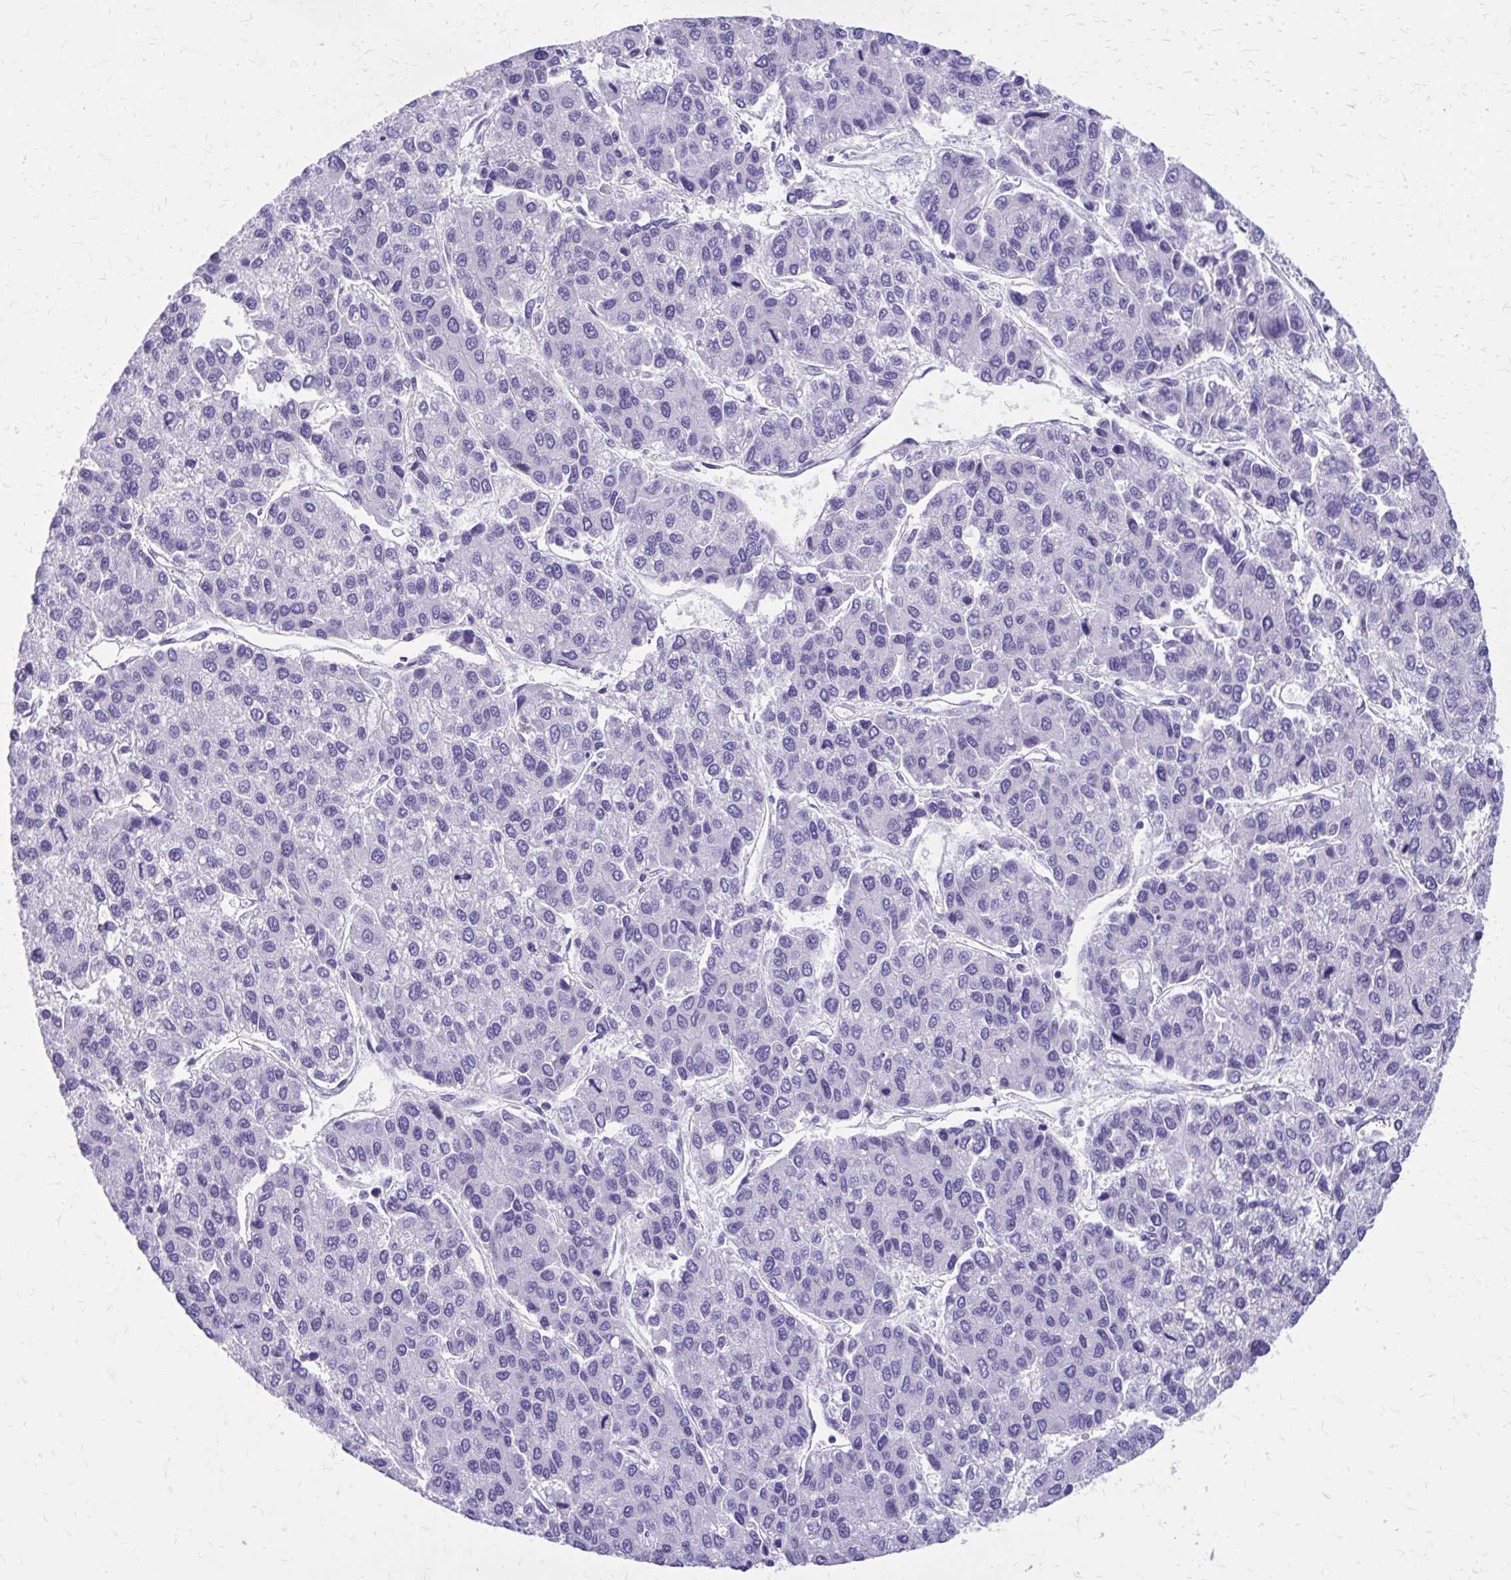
{"staining": {"intensity": "negative", "quantity": "none", "location": "none"}, "tissue": "liver cancer", "cell_type": "Tumor cells", "image_type": "cancer", "snomed": [{"axis": "morphology", "description": "Carcinoma, Hepatocellular, NOS"}, {"axis": "topography", "description": "Liver"}], "caption": "DAB immunohistochemical staining of human liver cancer exhibits no significant expression in tumor cells. (DAB IHC, high magnification).", "gene": "SATL1", "patient": {"sex": "female", "age": 66}}